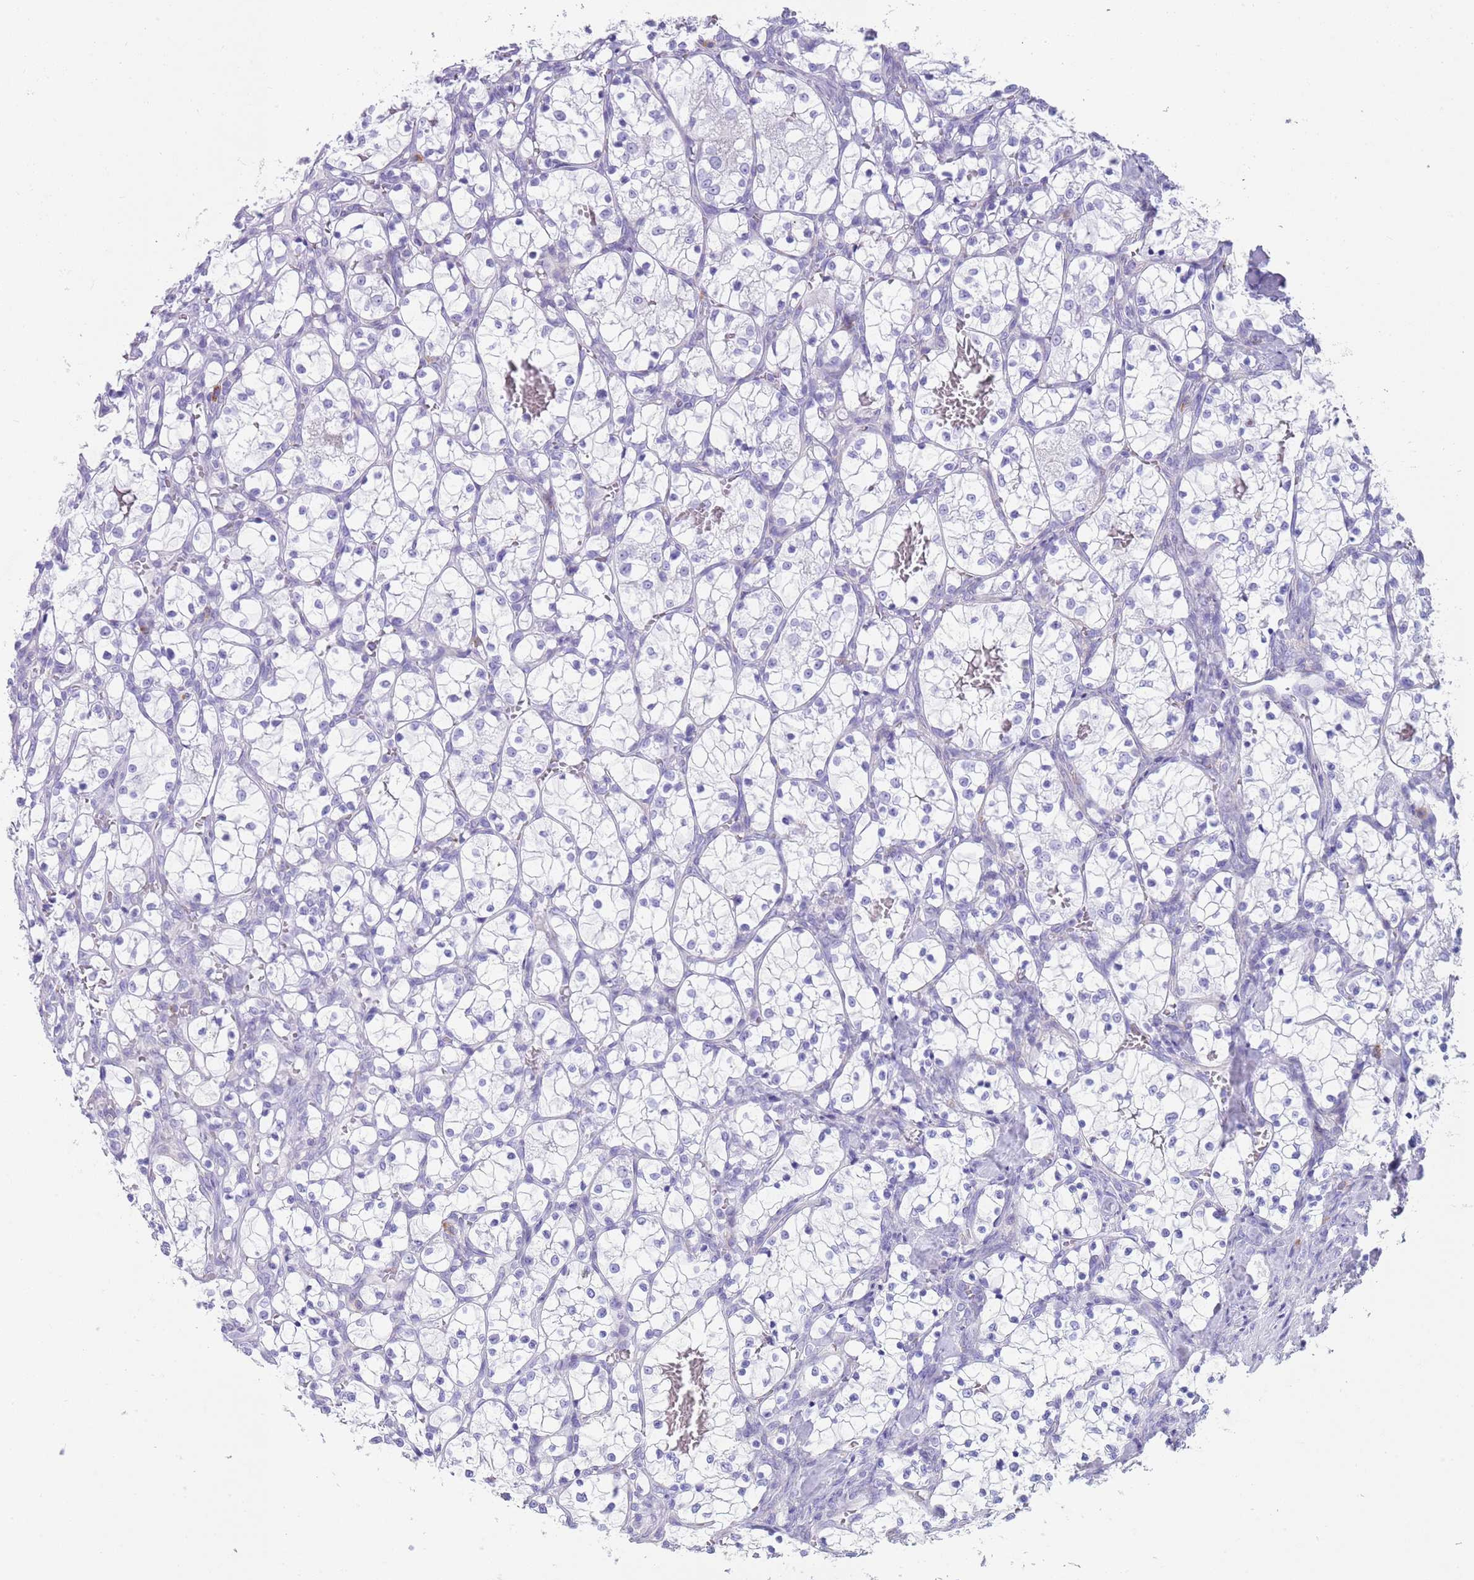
{"staining": {"intensity": "negative", "quantity": "none", "location": "none"}, "tissue": "renal cancer", "cell_type": "Tumor cells", "image_type": "cancer", "snomed": [{"axis": "morphology", "description": "Adenocarcinoma, NOS"}, {"axis": "topography", "description": "Kidney"}], "caption": "The IHC photomicrograph has no significant expression in tumor cells of renal cancer tissue. (Brightfield microscopy of DAB (3,3'-diaminobenzidine) IHC at high magnification).", "gene": "CPXM2", "patient": {"sex": "female", "age": 69}}